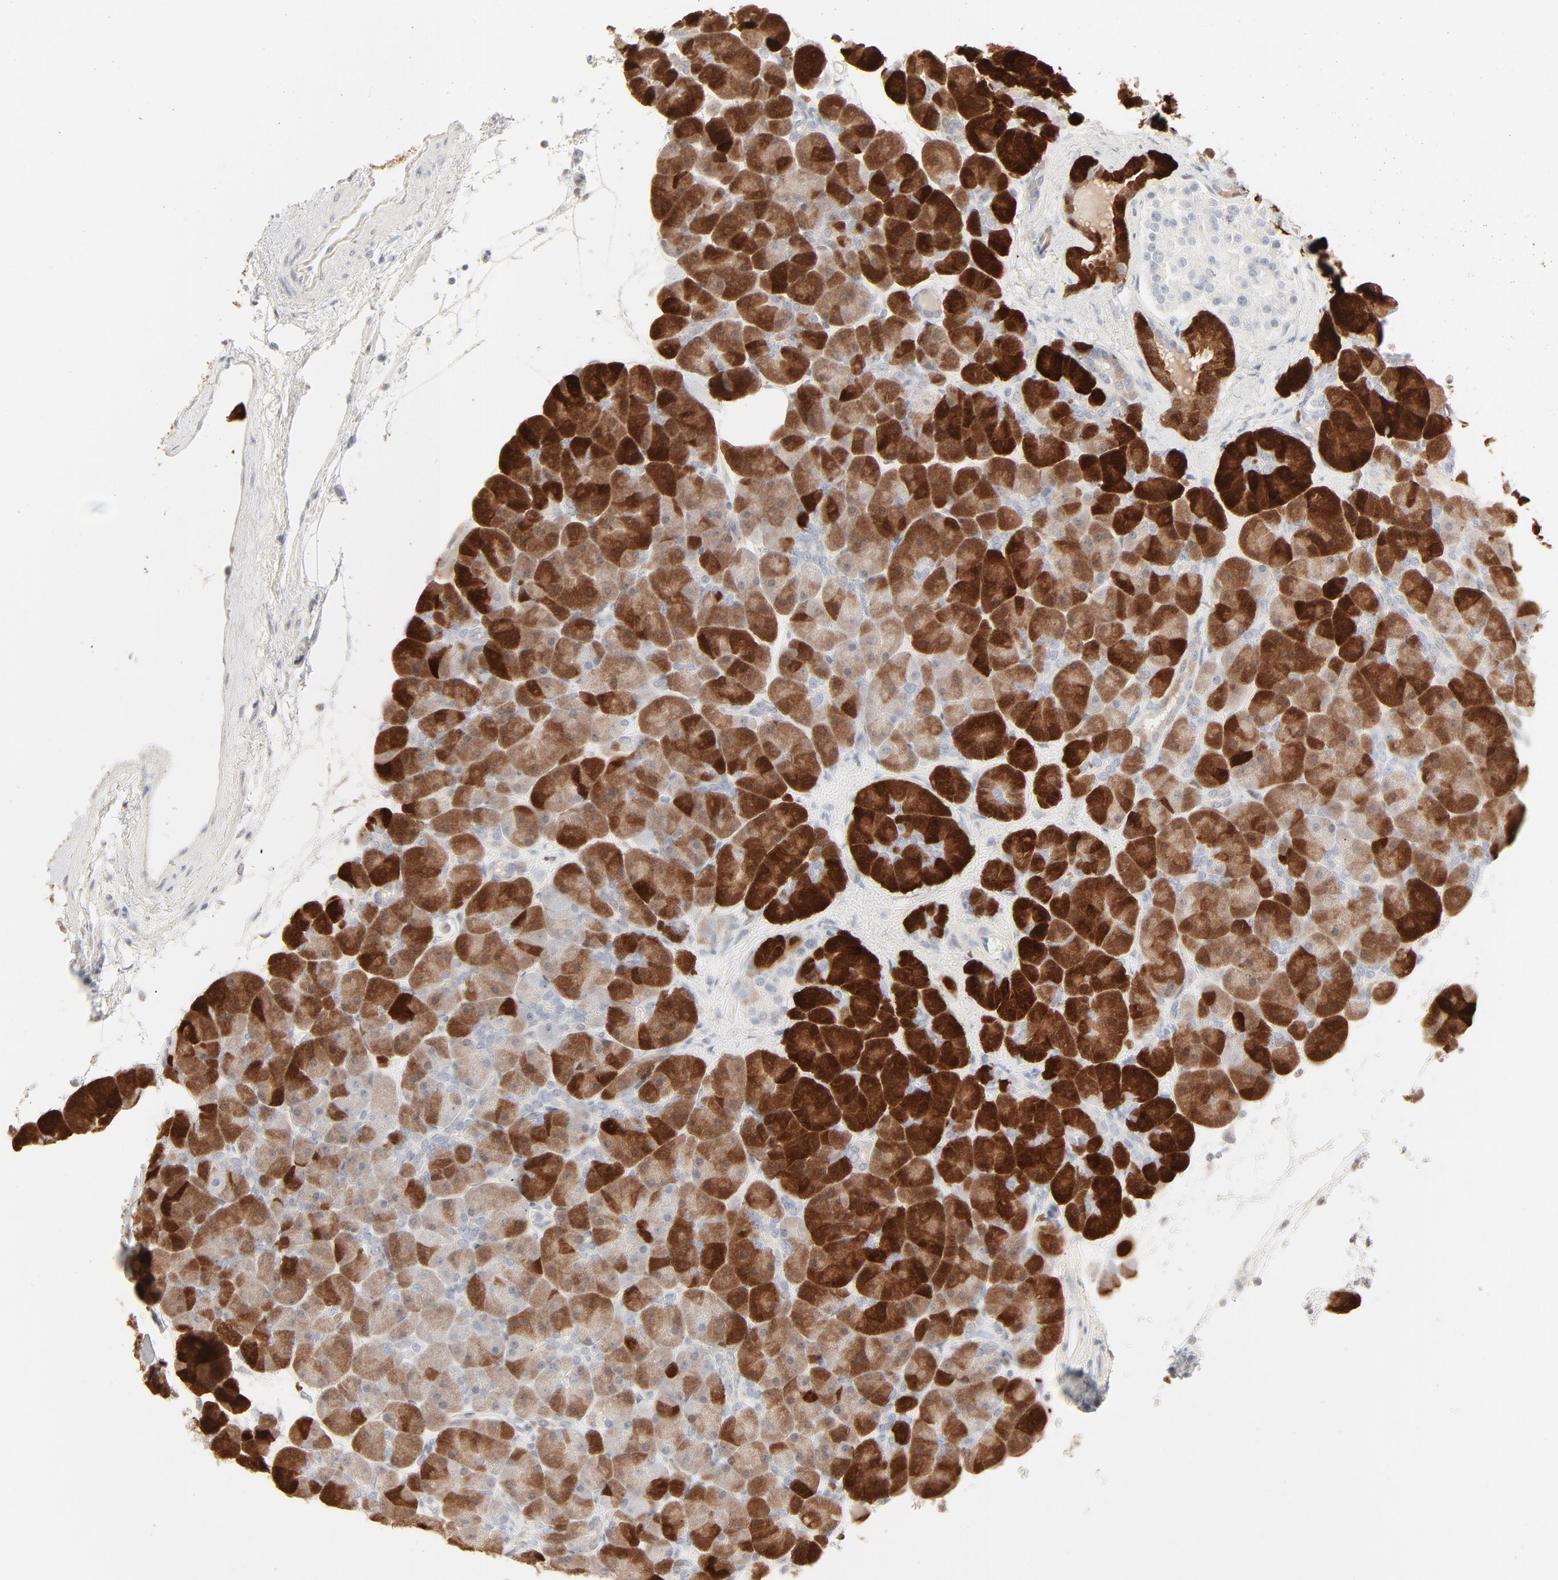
{"staining": {"intensity": "strong", "quantity": ">75%", "location": "cytoplasmic/membranous"}, "tissue": "pancreas", "cell_type": "Exocrine glandular cells", "image_type": "normal", "snomed": [{"axis": "morphology", "description": "Normal tissue, NOS"}, {"axis": "topography", "description": "Pancreas"}], "caption": "Immunohistochemistry (IHC) of normal human pancreas demonstrates high levels of strong cytoplasmic/membranous expression in about >75% of exocrine glandular cells.", "gene": "LGALS2", "patient": {"sex": "male", "age": 66}}